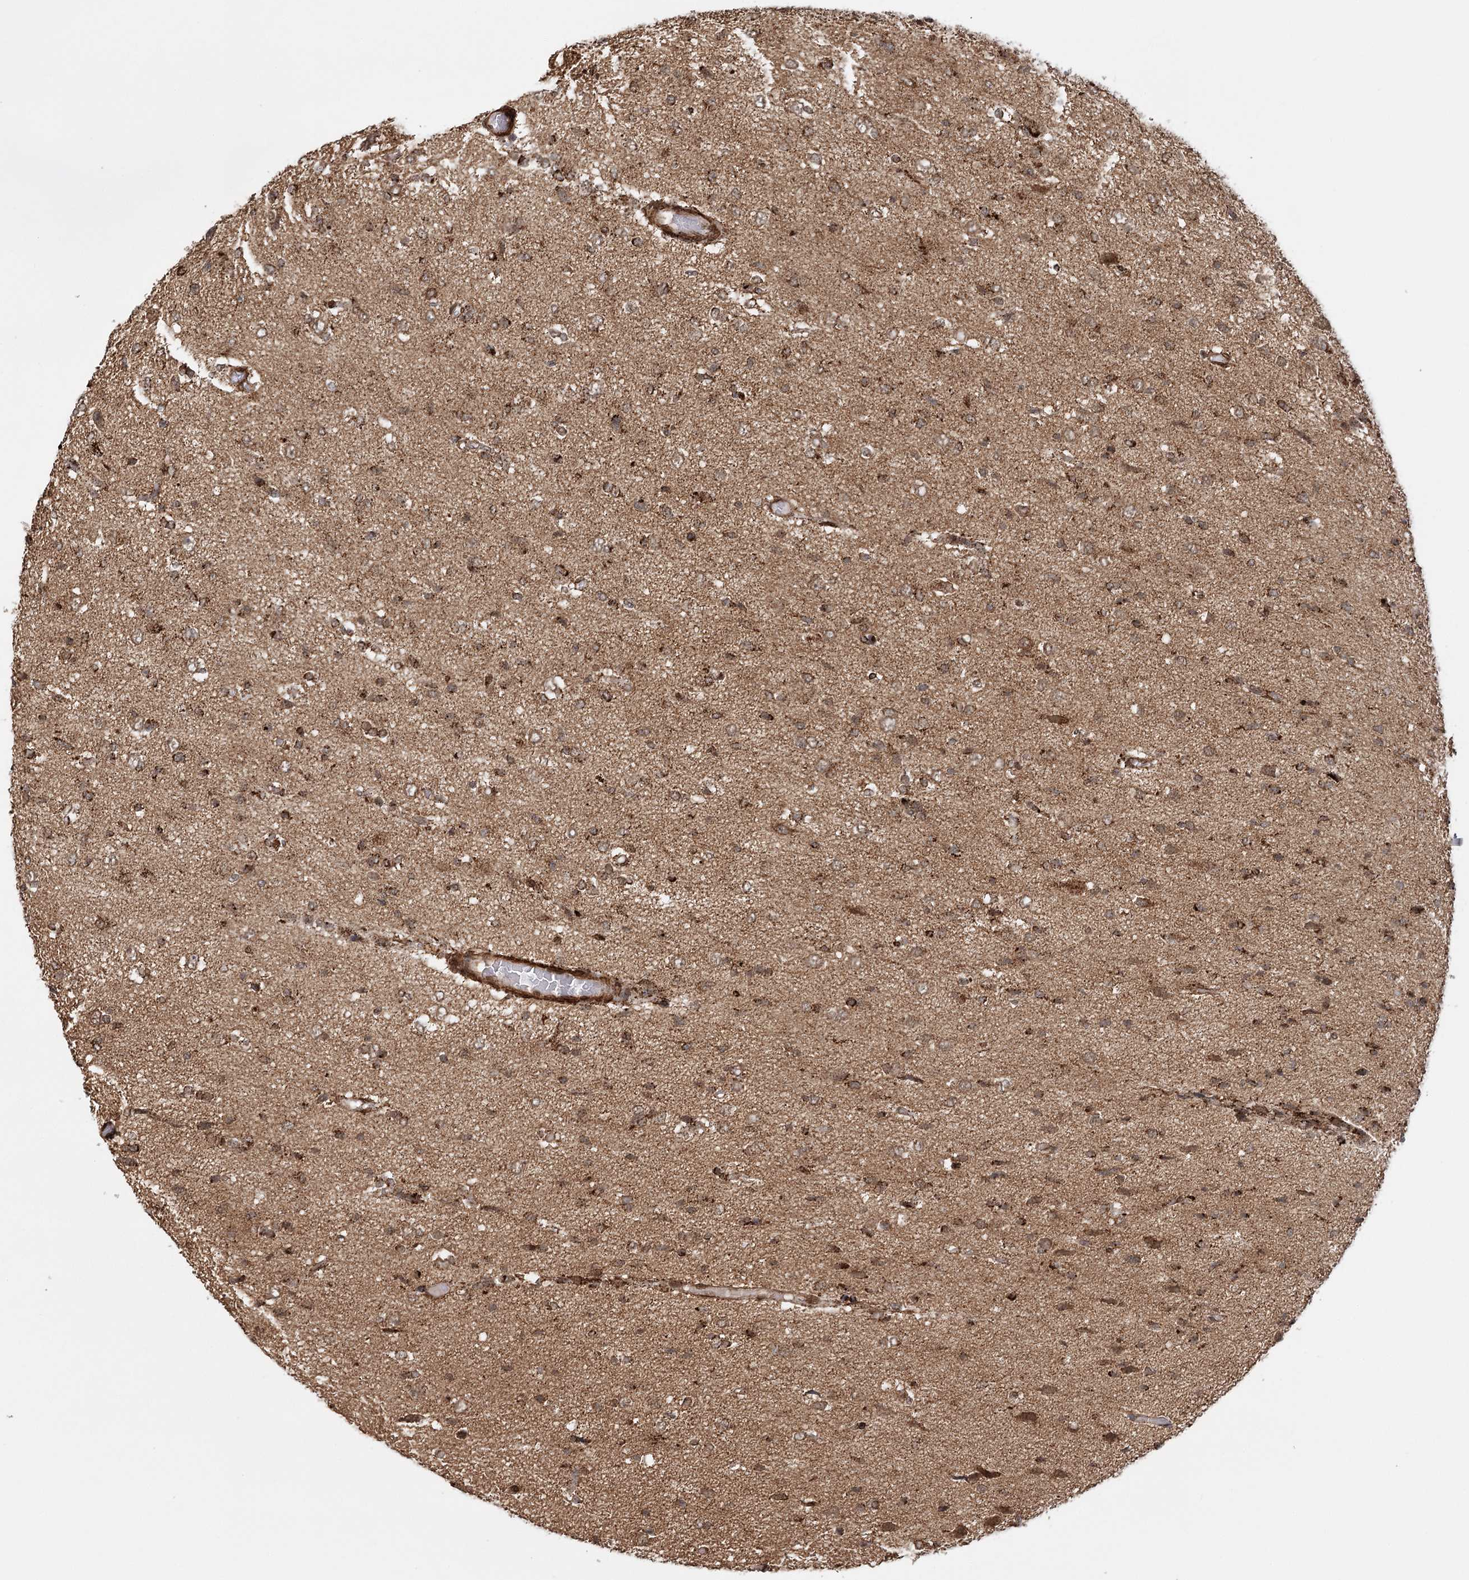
{"staining": {"intensity": "moderate", "quantity": ">75%", "location": "cytoplasmic/membranous"}, "tissue": "glioma", "cell_type": "Tumor cells", "image_type": "cancer", "snomed": [{"axis": "morphology", "description": "Glioma, malignant, High grade"}, {"axis": "topography", "description": "Brain"}], "caption": "Protein staining of glioma tissue displays moderate cytoplasmic/membranous staining in approximately >75% of tumor cells.", "gene": "BCKDHA", "patient": {"sex": "female", "age": 59}}